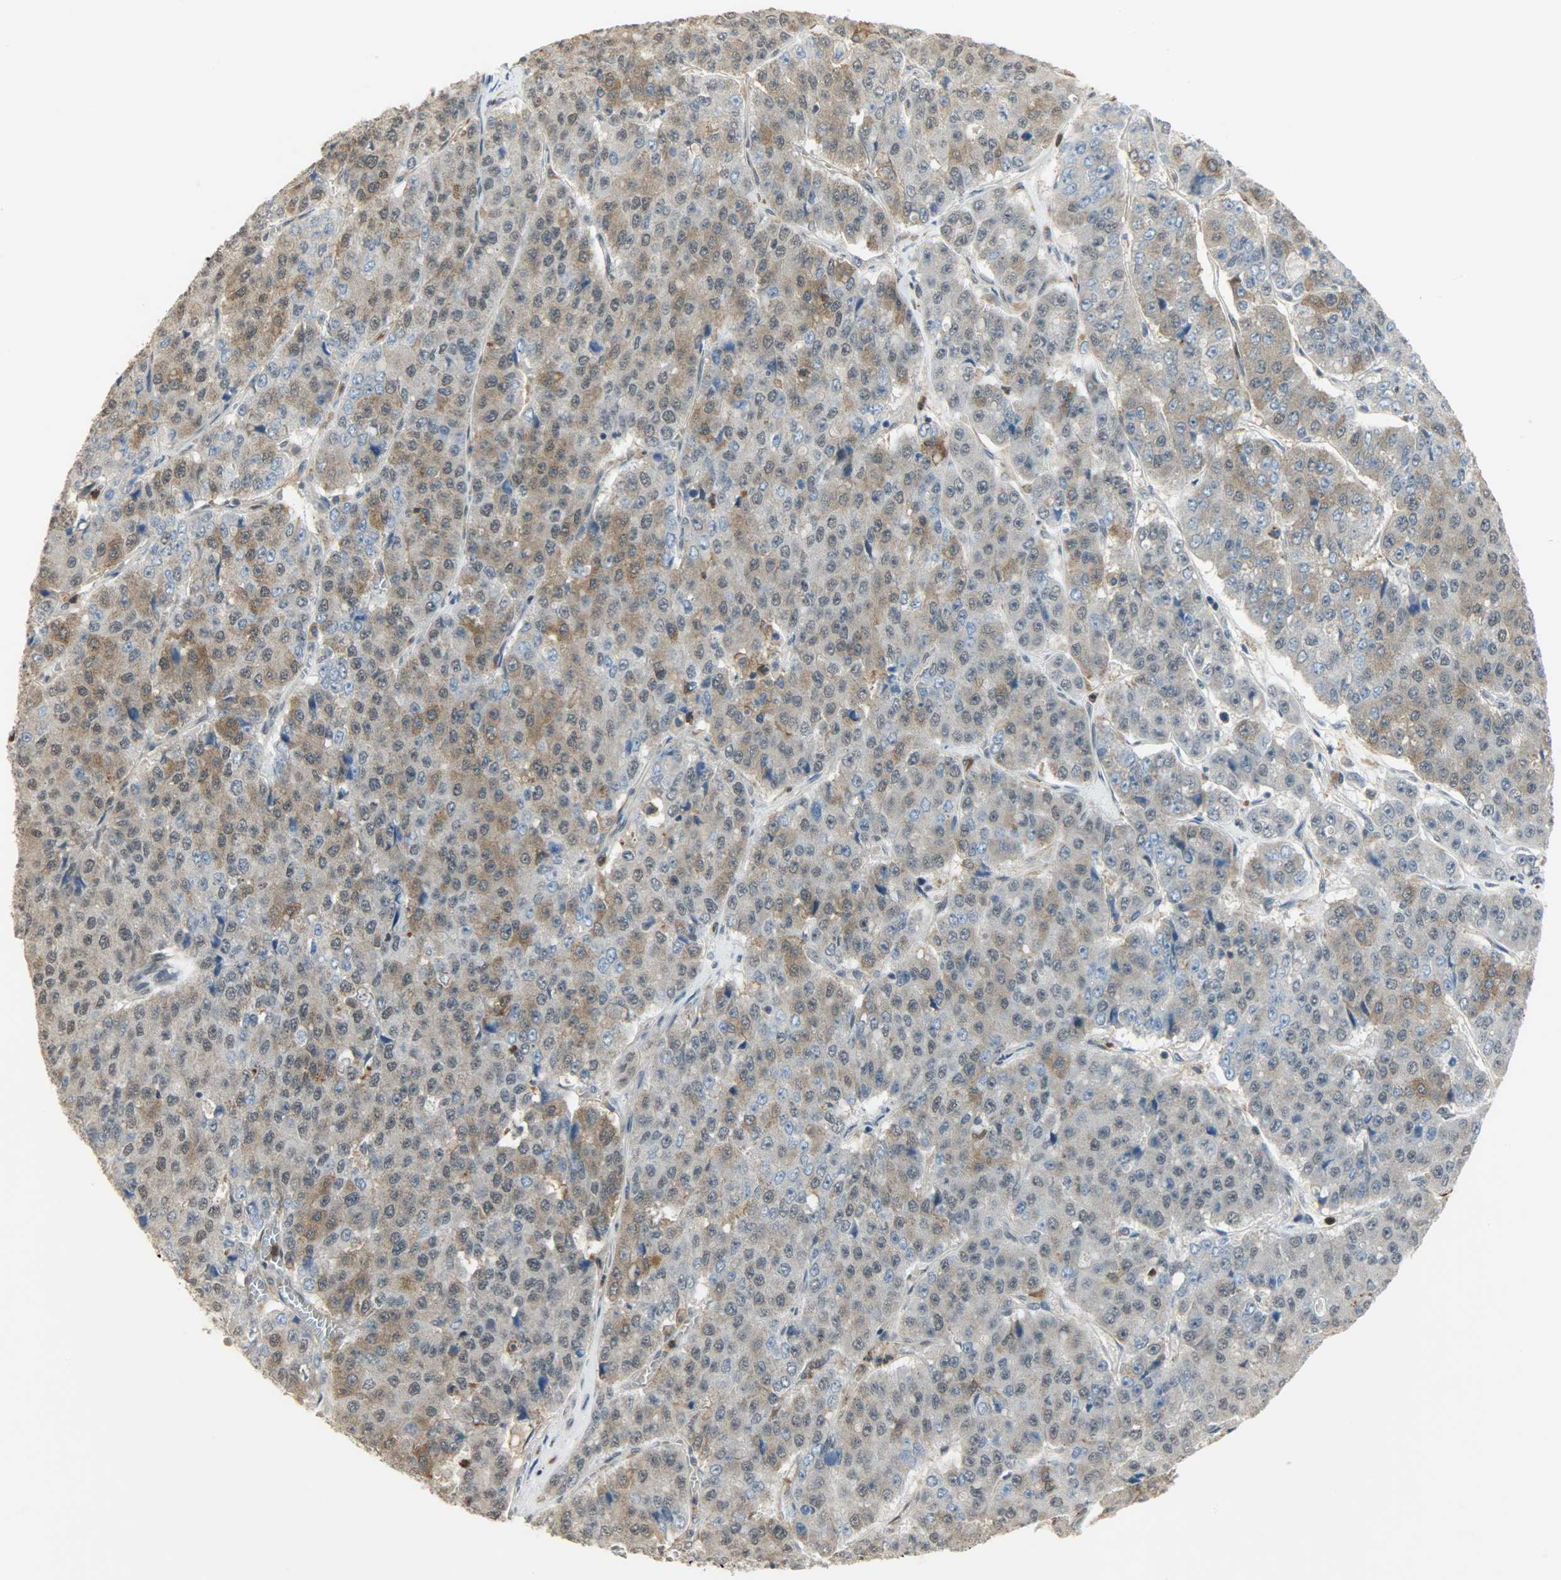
{"staining": {"intensity": "weak", "quantity": "25%-75%", "location": "cytoplasmic/membranous"}, "tissue": "pancreatic cancer", "cell_type": "Tumor cells", "image_type": "cancer", "snomed": [{"axis": "morphology", "description": "Adenocarcinoma, NOS"}, {"axis": "topography", "description": "Pancreas"}], "caption": "Protein expression analysis of pancreatic adenocarcinoma exhibits weak cytoplasmic/membranous expression in about 25%-75% of tumor cells. The staining is performed using DAB brown chromogen to label protein expression. The nuclei are counter-stained blue using hematoxylin.", "gene": "SKAP2", "patient": {"sex": "male", "age": 50}}